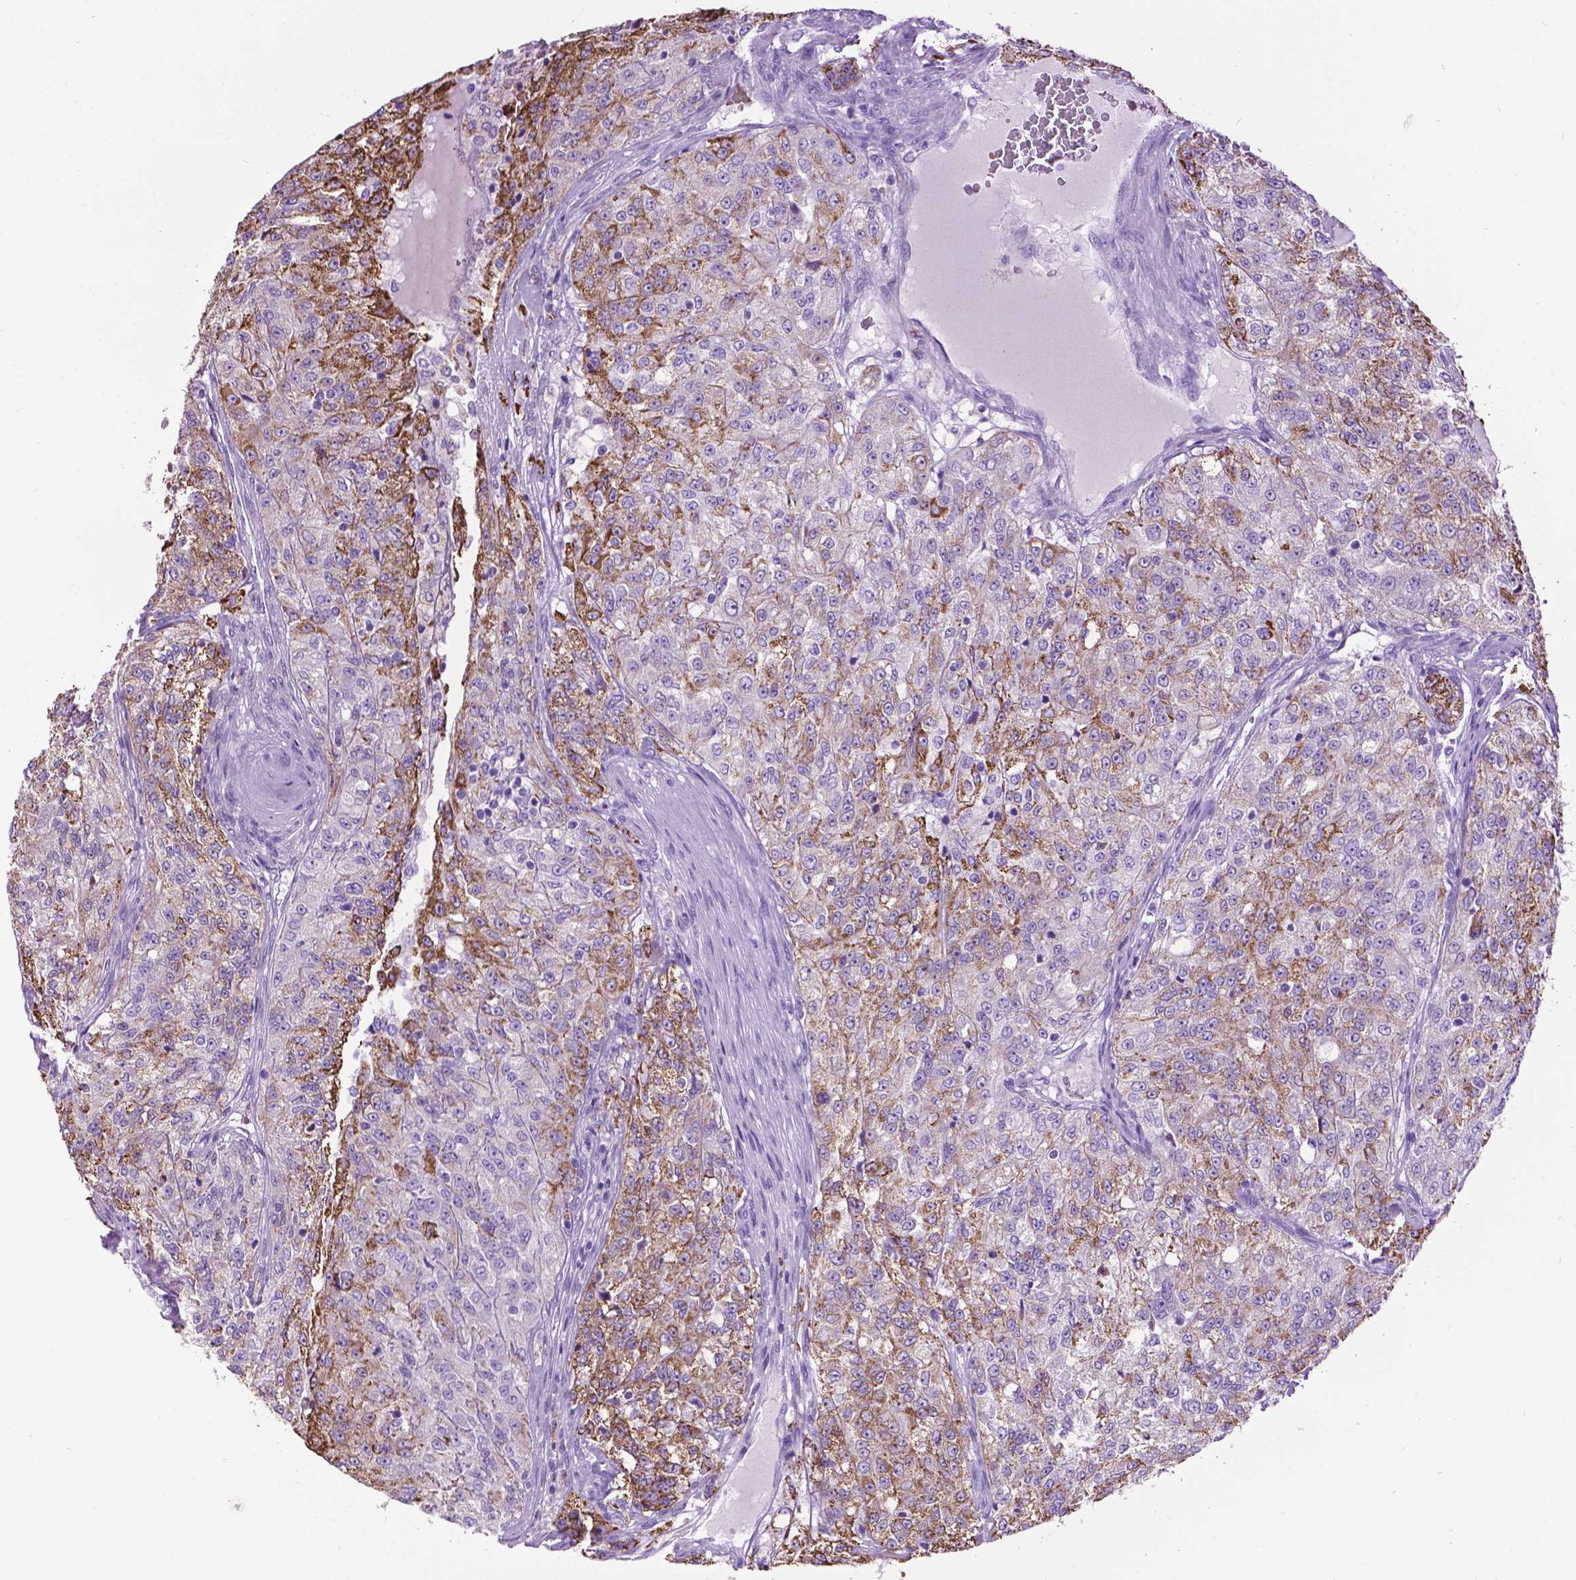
{"staining": {"intensity": "moderate", "quantity": "25%-75%", "location": "nuclear"}, "tissue": "renal cancer", "cell_type": "Tumor cells", "image_type": "cancer", "snomed": [{"axis": "morphology", "description": "Adenocarcinoma, NOS"}, {"axis": "topography", "description": "Kidney"}], "caption": "Immunohistochemistry image of adenocarcinoma (renal) stained for a protein (brown), which exhibits medium levels of moderate nuclear positivity in about 25%-75% of tumor cells.", "gene": "TMEM132E", "patient": {"sex": "female", "age": 63}}